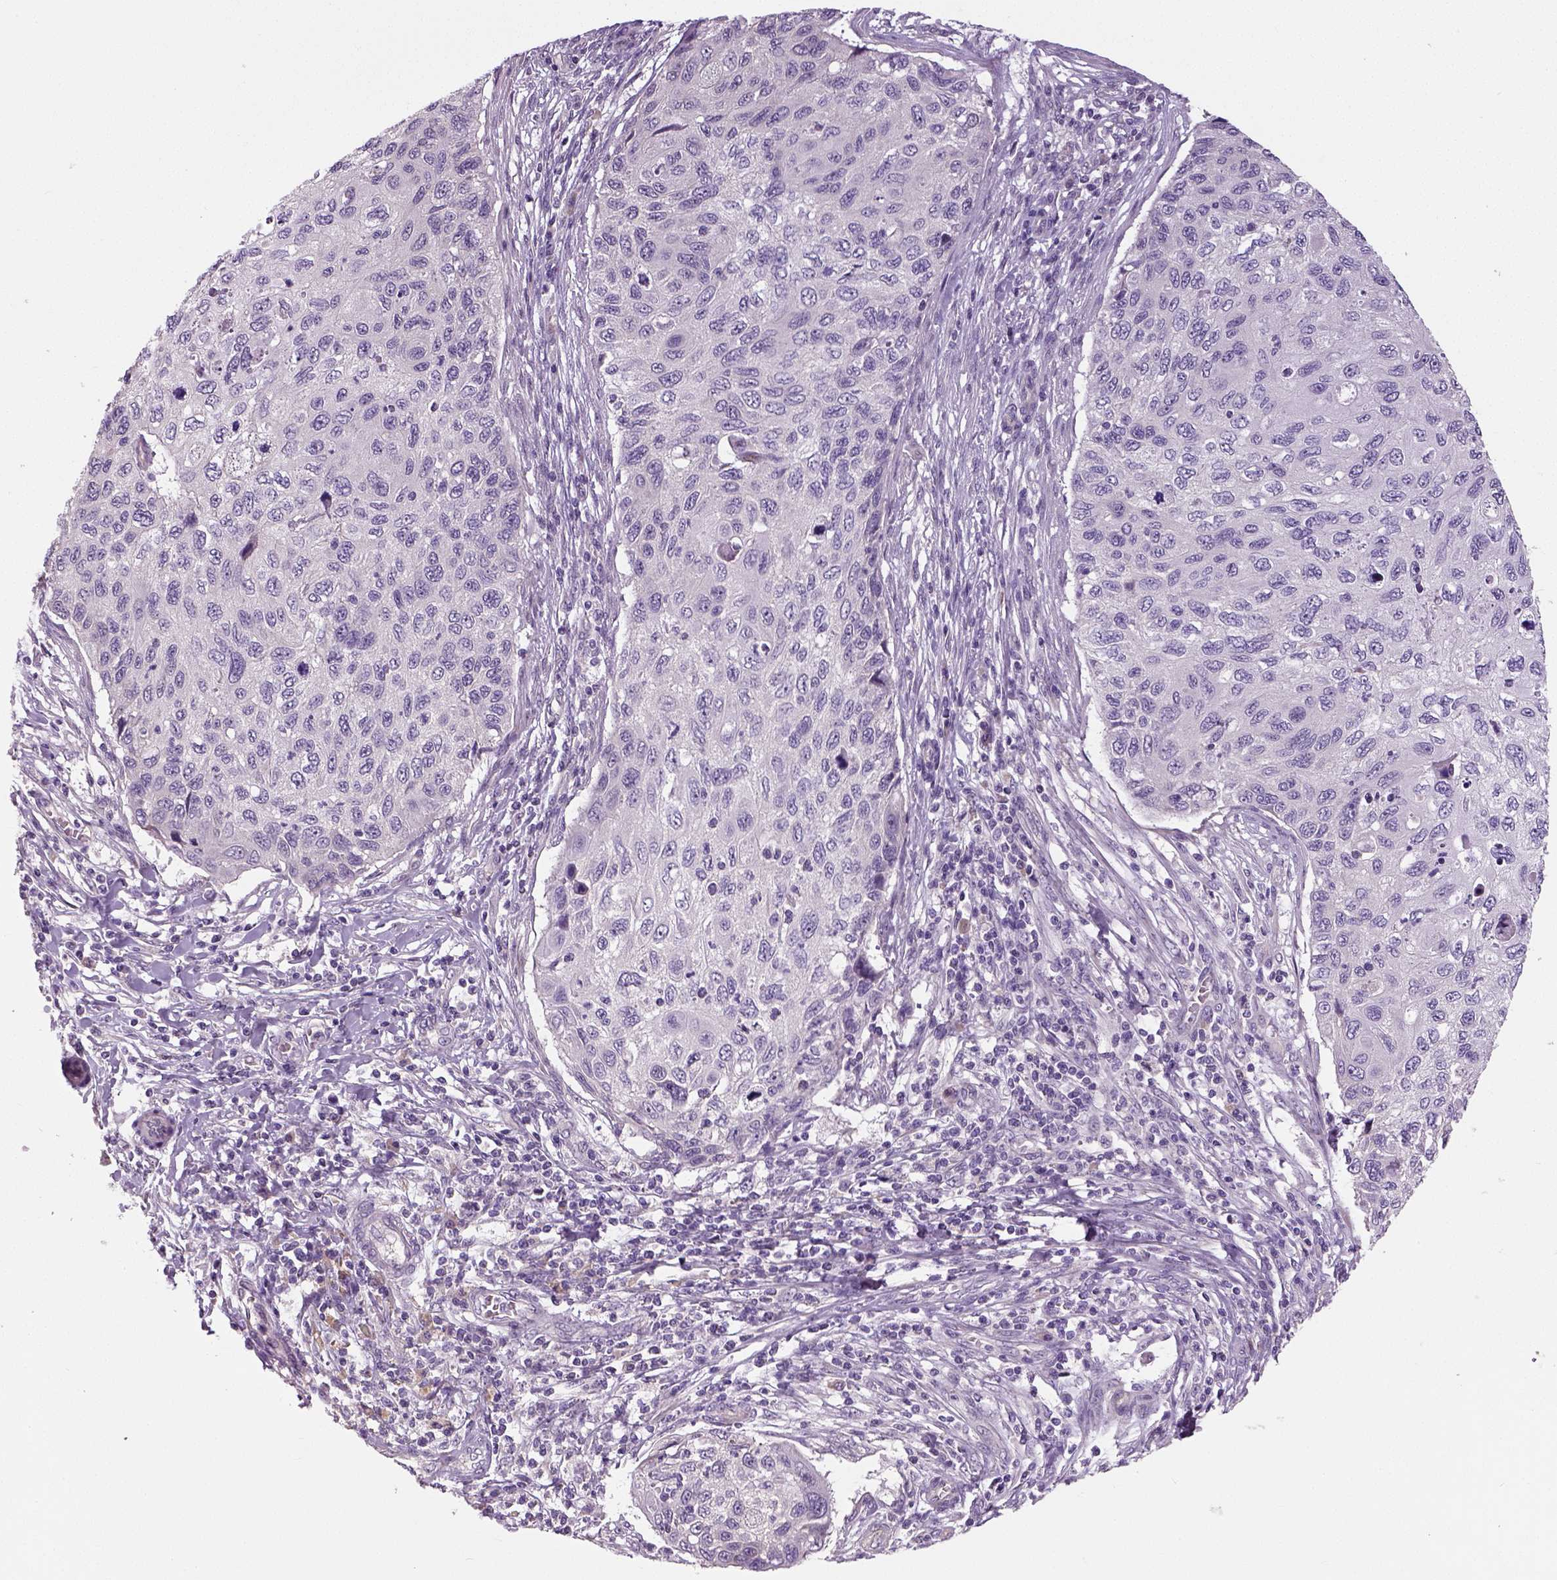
{"staining": {"intensity": "negative", "quantity": "none", "location": "none"}, "tissue": "cervical cancer", "cell_type": "Tumor cells", "image_type": "cancer", "snomed": [{"axis": "morphology", "description": "Squamous cell carcinoma, NOS"}, {"axis": "topography", "description": "Cervix"}], "caption": "Tumor cells show no significant staining in squamous cell carcinoma (cervical).", "gene": "NECAB1", "patient": {"sex": "female", "age": 70}}